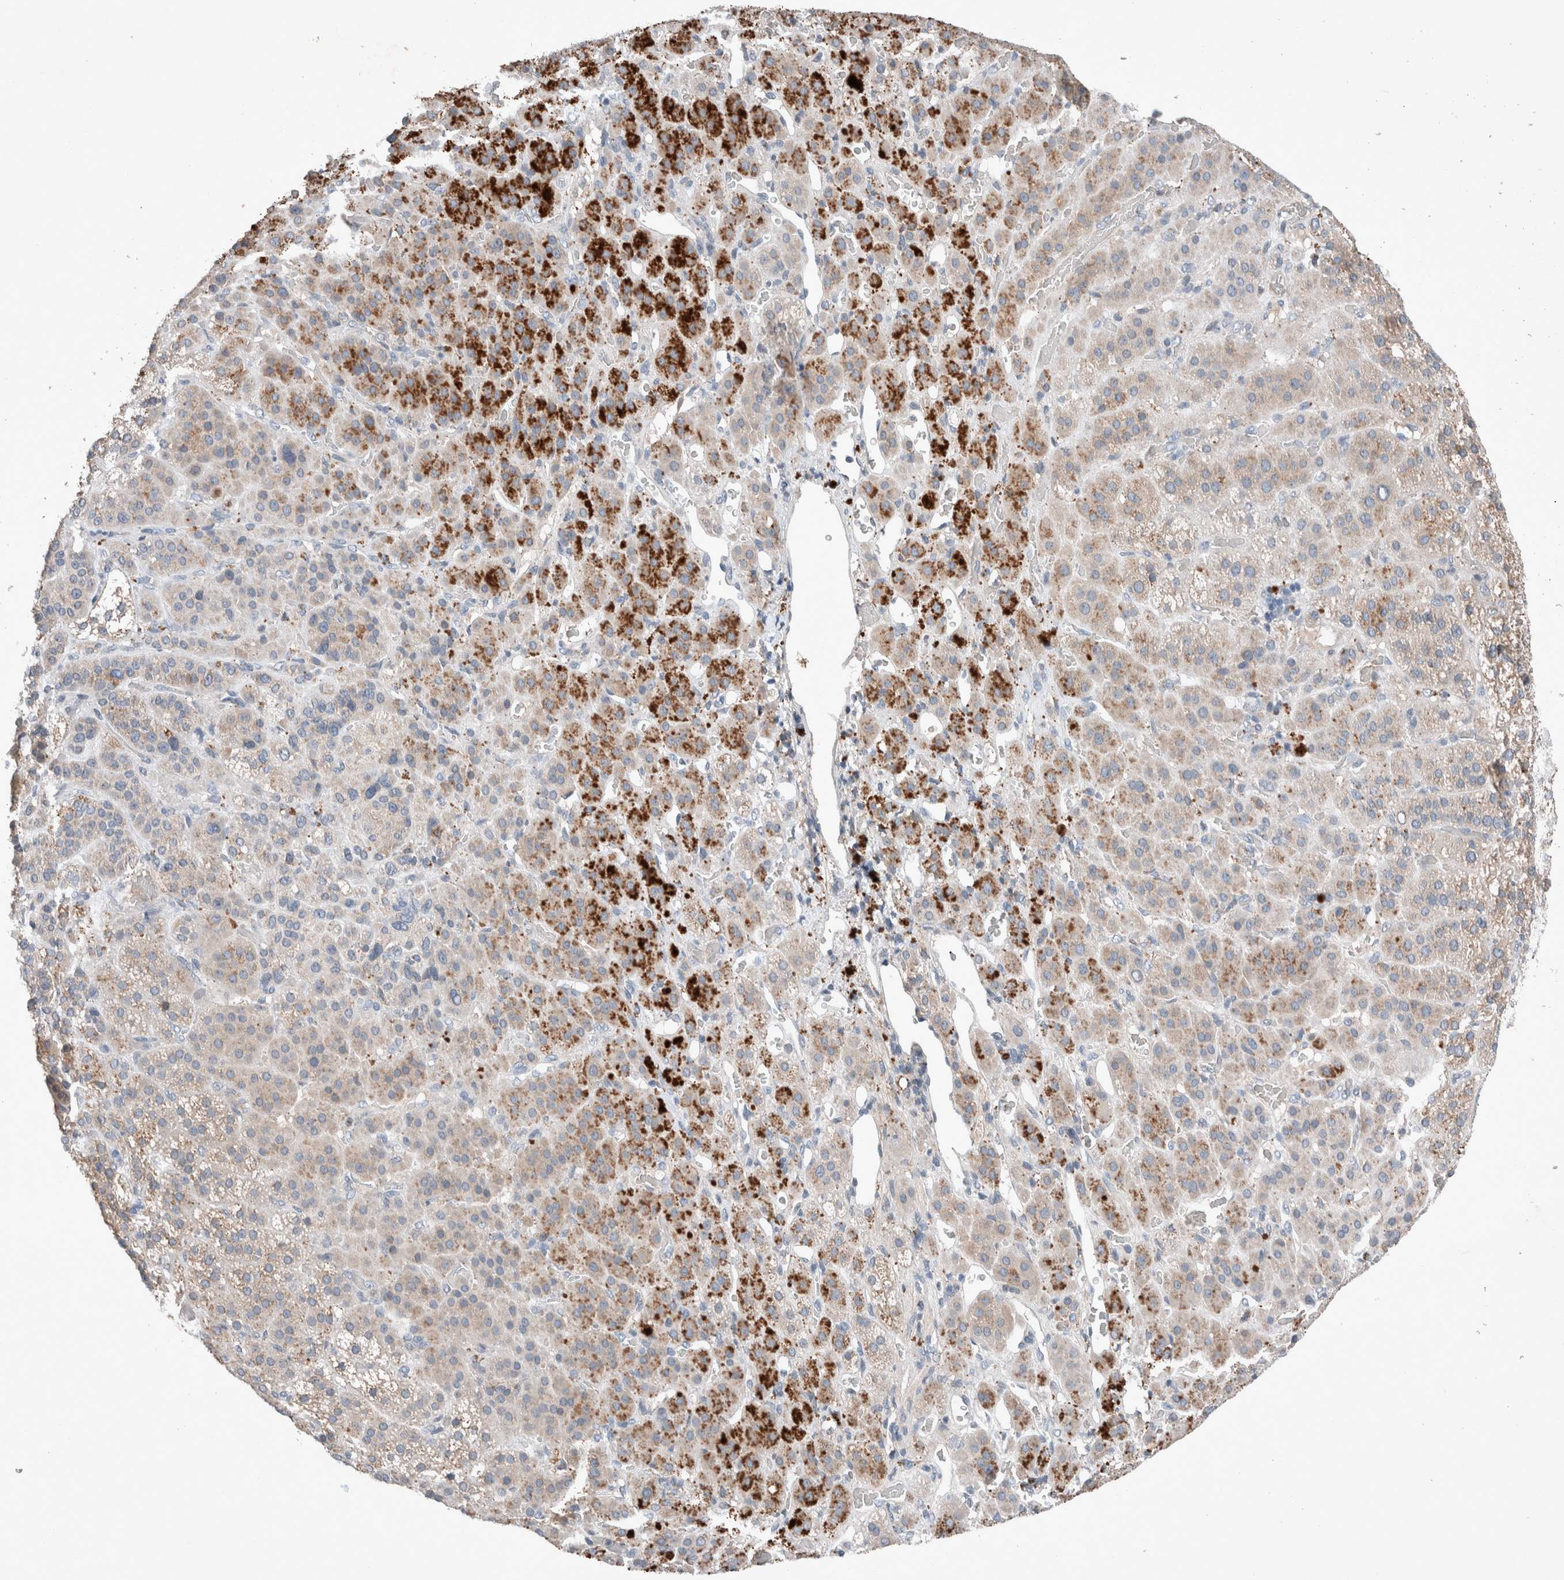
{"staining": {"intensity": "strong", "quantity": "<25%", "location": "cytoplasmic/membranous"}, "tissue": "adrenal gland", "cell_type": "Glandular cells", "image_type": "normal", "snomed": [{"axis": "morphology", "description": "Normal tissue, NOS"}, {"axis": "topography", "description": "Adrenal gland"}], "caption": "A brown stain shows strong cytoplasmic/membranous expression of a protein in glandular cells of benign adrenal gland.", "gene": "UGCG", "patient": {"sex": "male", "age": 57}}